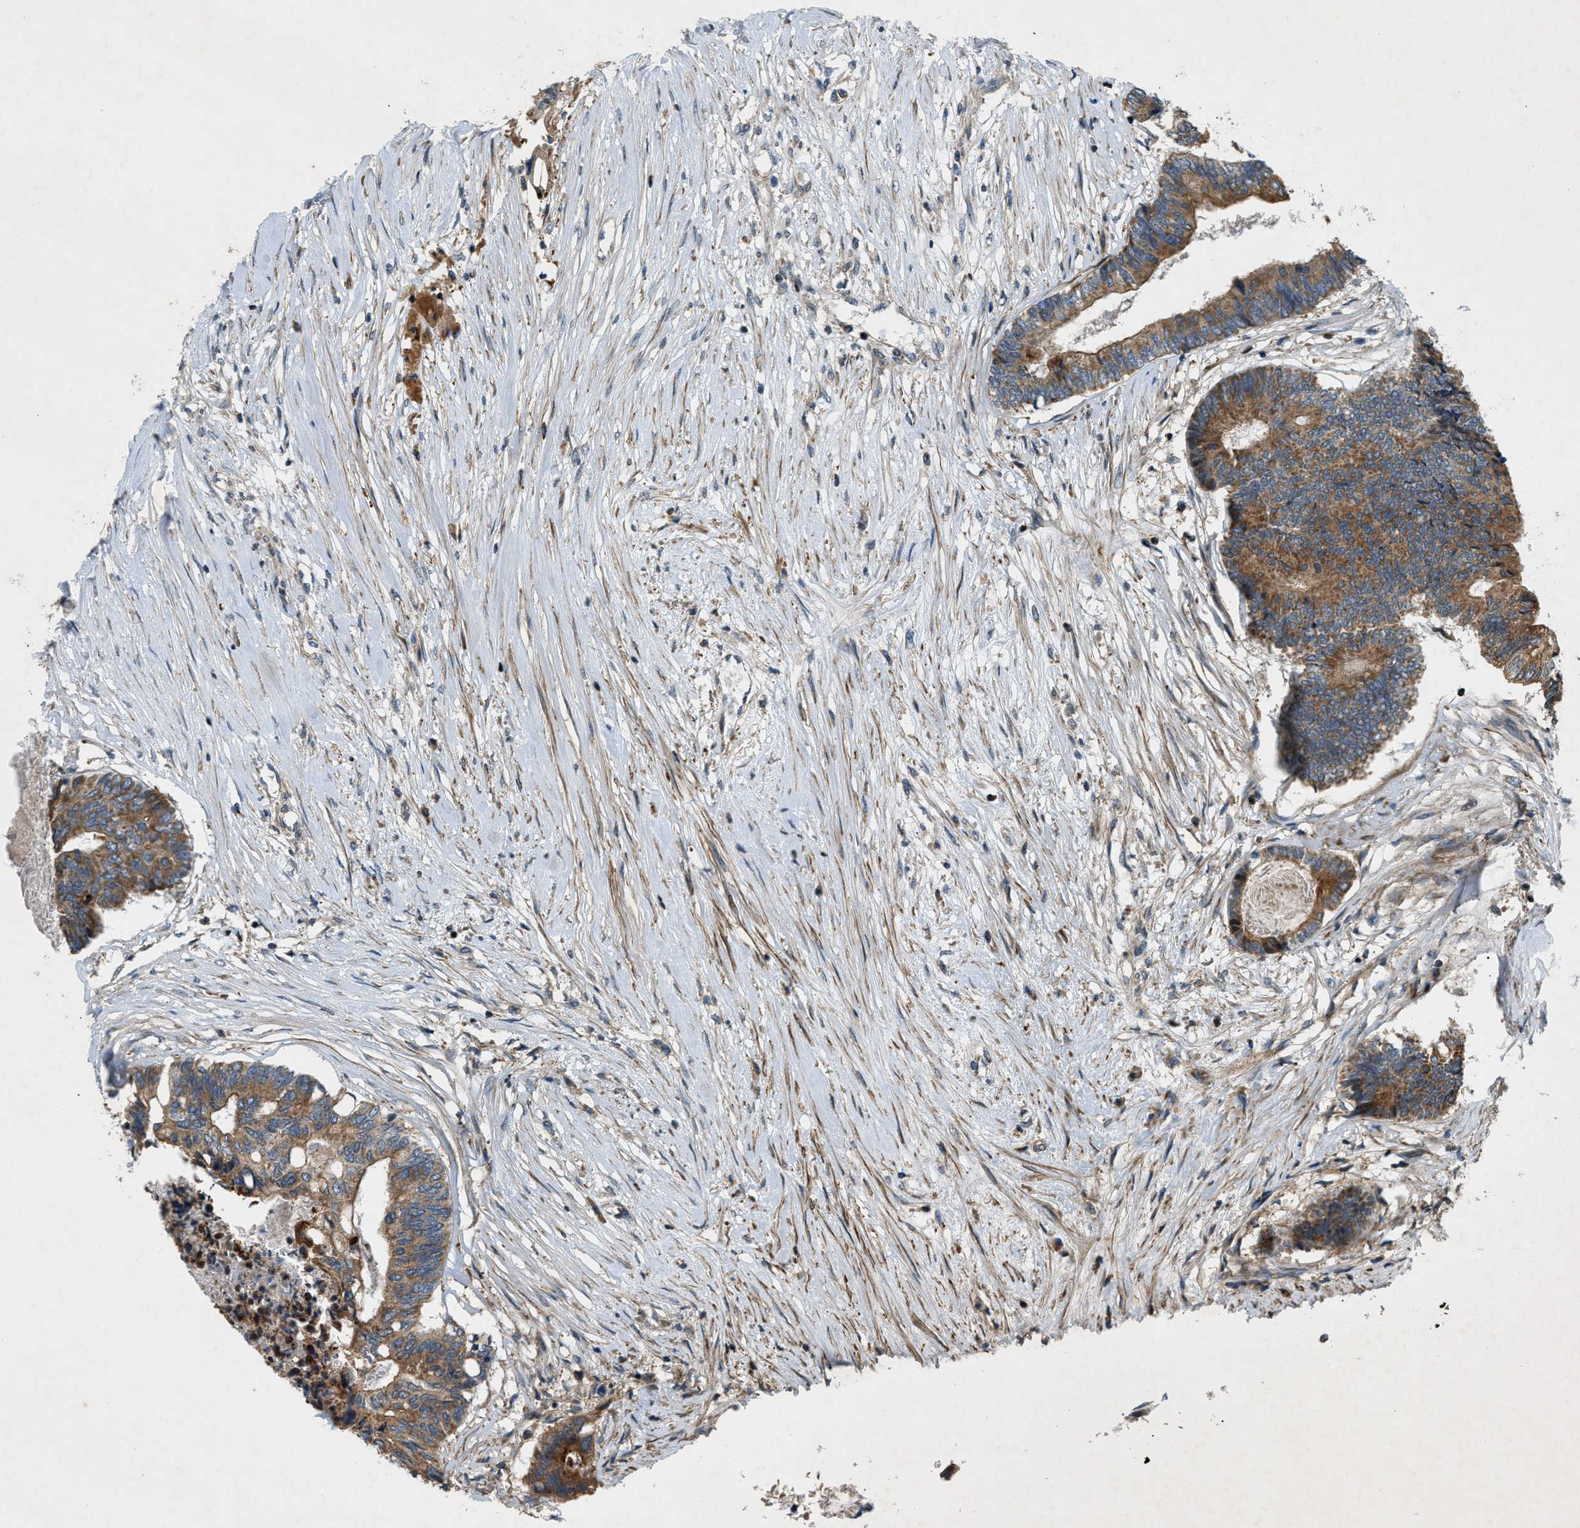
{"staining": {"intensity": "moderate", "quantity": ">75%", "location": "cytoplasmic/membranous"}, "tissue": "colorectal cancer", "cell_type": "Tumor cells", "image_type": "cancer", "snomed": [{"axis": "morphology", "description": "Adenocarcinoma, NOS"}, {"axis": "topography", "description": "Rectum"}], "caption": "Moderate cytoplasmic/membranous staining is present in about >75% of tumor cells in colorectal cancer.", "gene": "DHODH", "patient": {"sex": "male", "age": 63}}